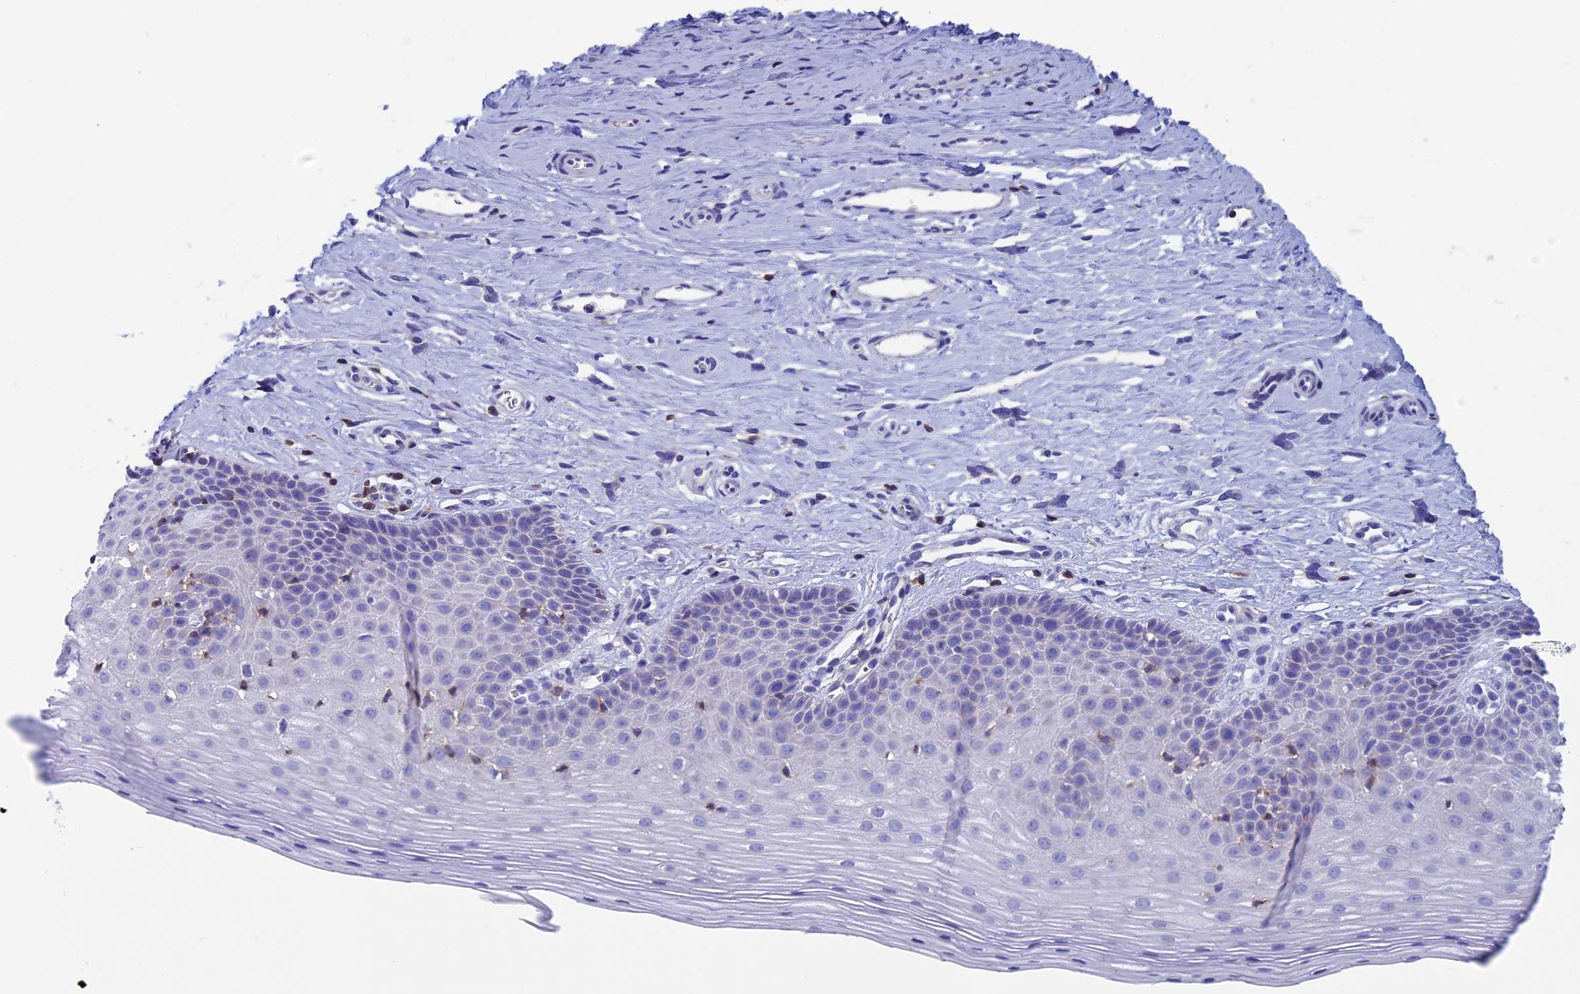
{"staining": {"intensity": "negative", "quantity": "none", "location": "none"}, "tissue": "cervix", "cell_type": "Glandular cells", "image_type": "normal", "snomed": [{"axis": "morphology", "description": "Normal tissue, NOS"}, {"axis": "topography", "description": "Cervix"}], "caption": "Immunohistochemistry (IHC) histopathology image of benign cervix: human cervix stained with DAB shows no significant protein positivity in glandular cells.", "gene": "SEPTIN1", "patient": {"sex": "female", "age": 36}}